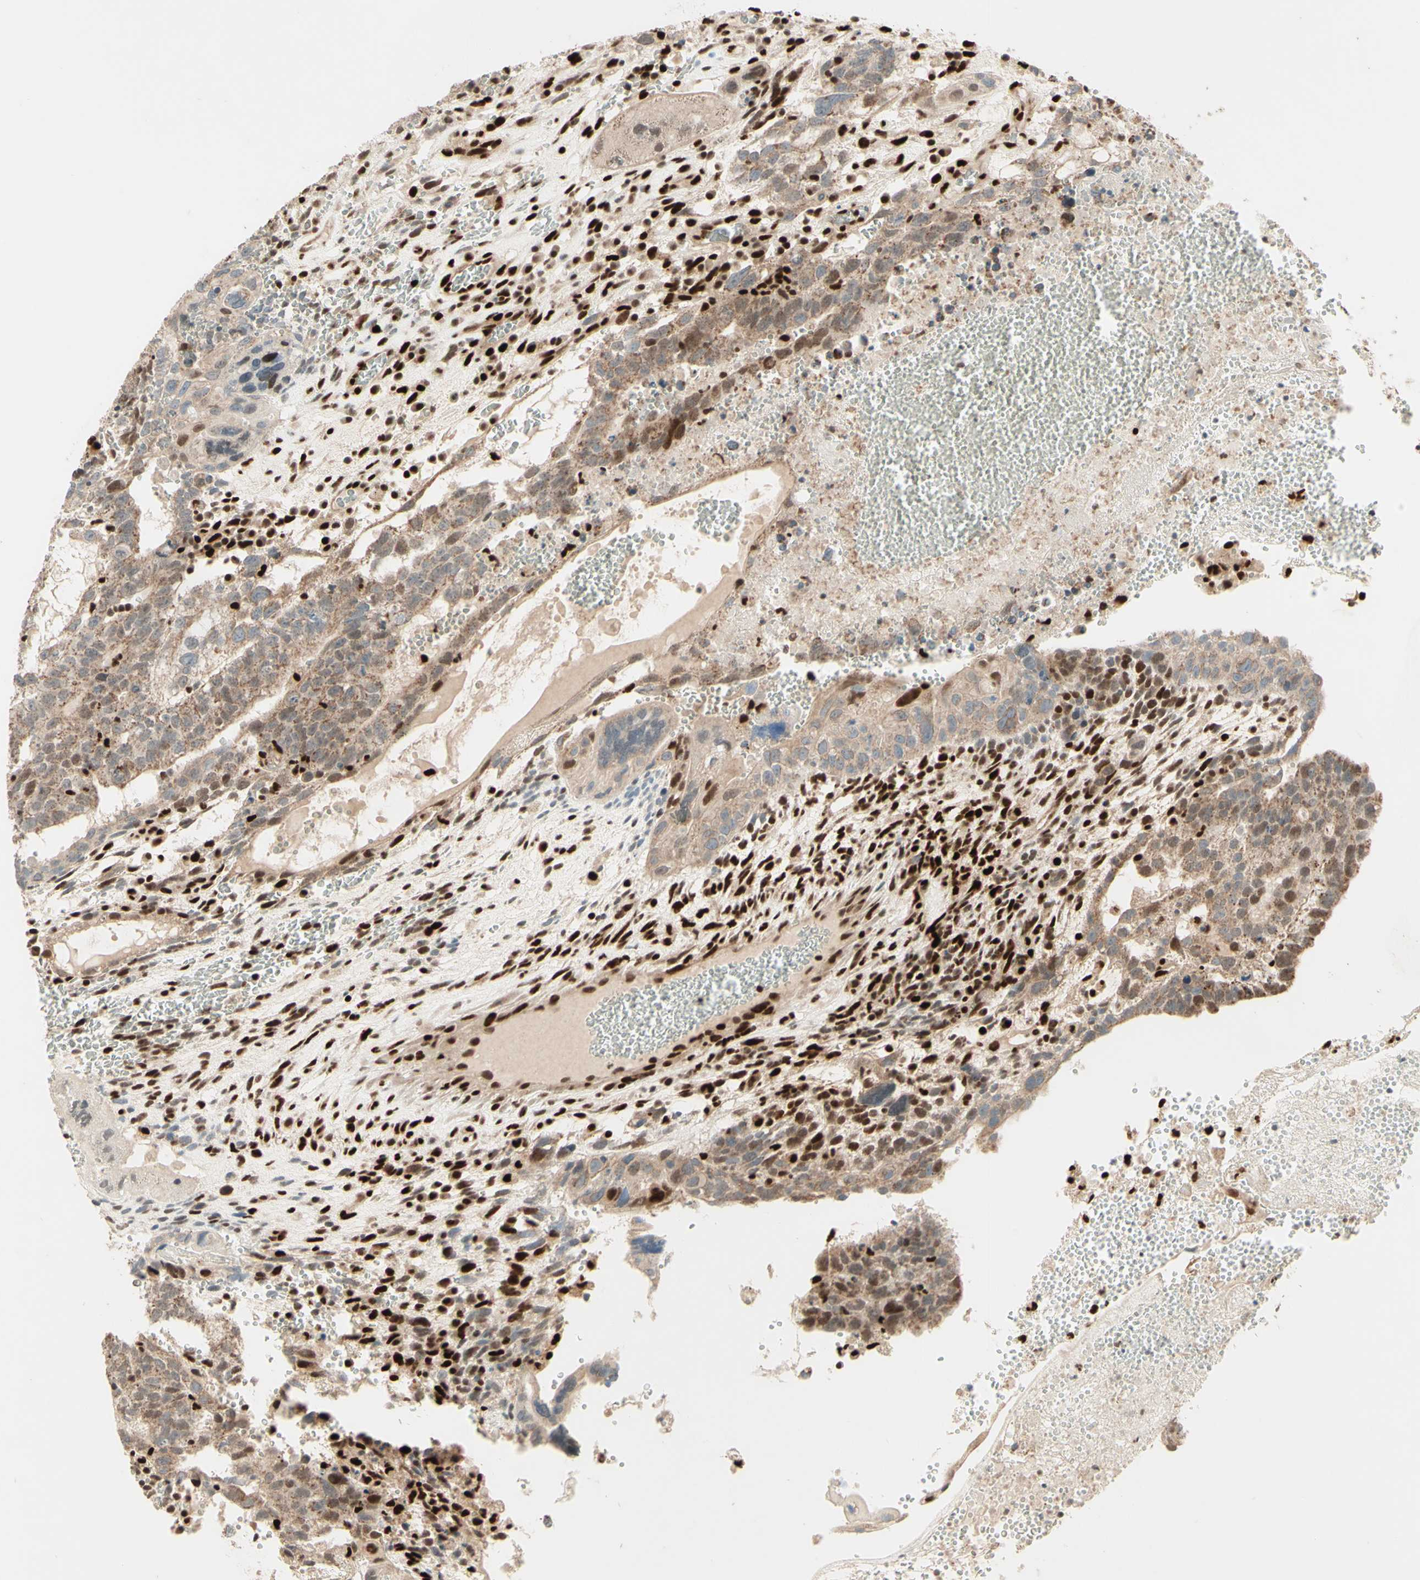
{"staining": {"intensity": "weak", "quantity": ">75%", "location": "cytoplasmic/membranous,nuclear"}, "tissue": "testis cancer", "cell_type": "Tumor cells", "image_type": "cancer", "snomed": [{"axis": "morphology", "description": "Seminoma, NOS"}, {"axis": "morphology", "description": "Carcinoma, Embryonal, NOS"}, {"axis": "topography", "description": "Testis"}], "caption": "Immunohistochemical staining of testis cancer (seminoma) reveals weak cytoplasmic/membranous and nuclear protein staining in approximately >75% of tumor cells.", "gene": "NR3C1", "patient": {"sex": "male", "age": 52}}